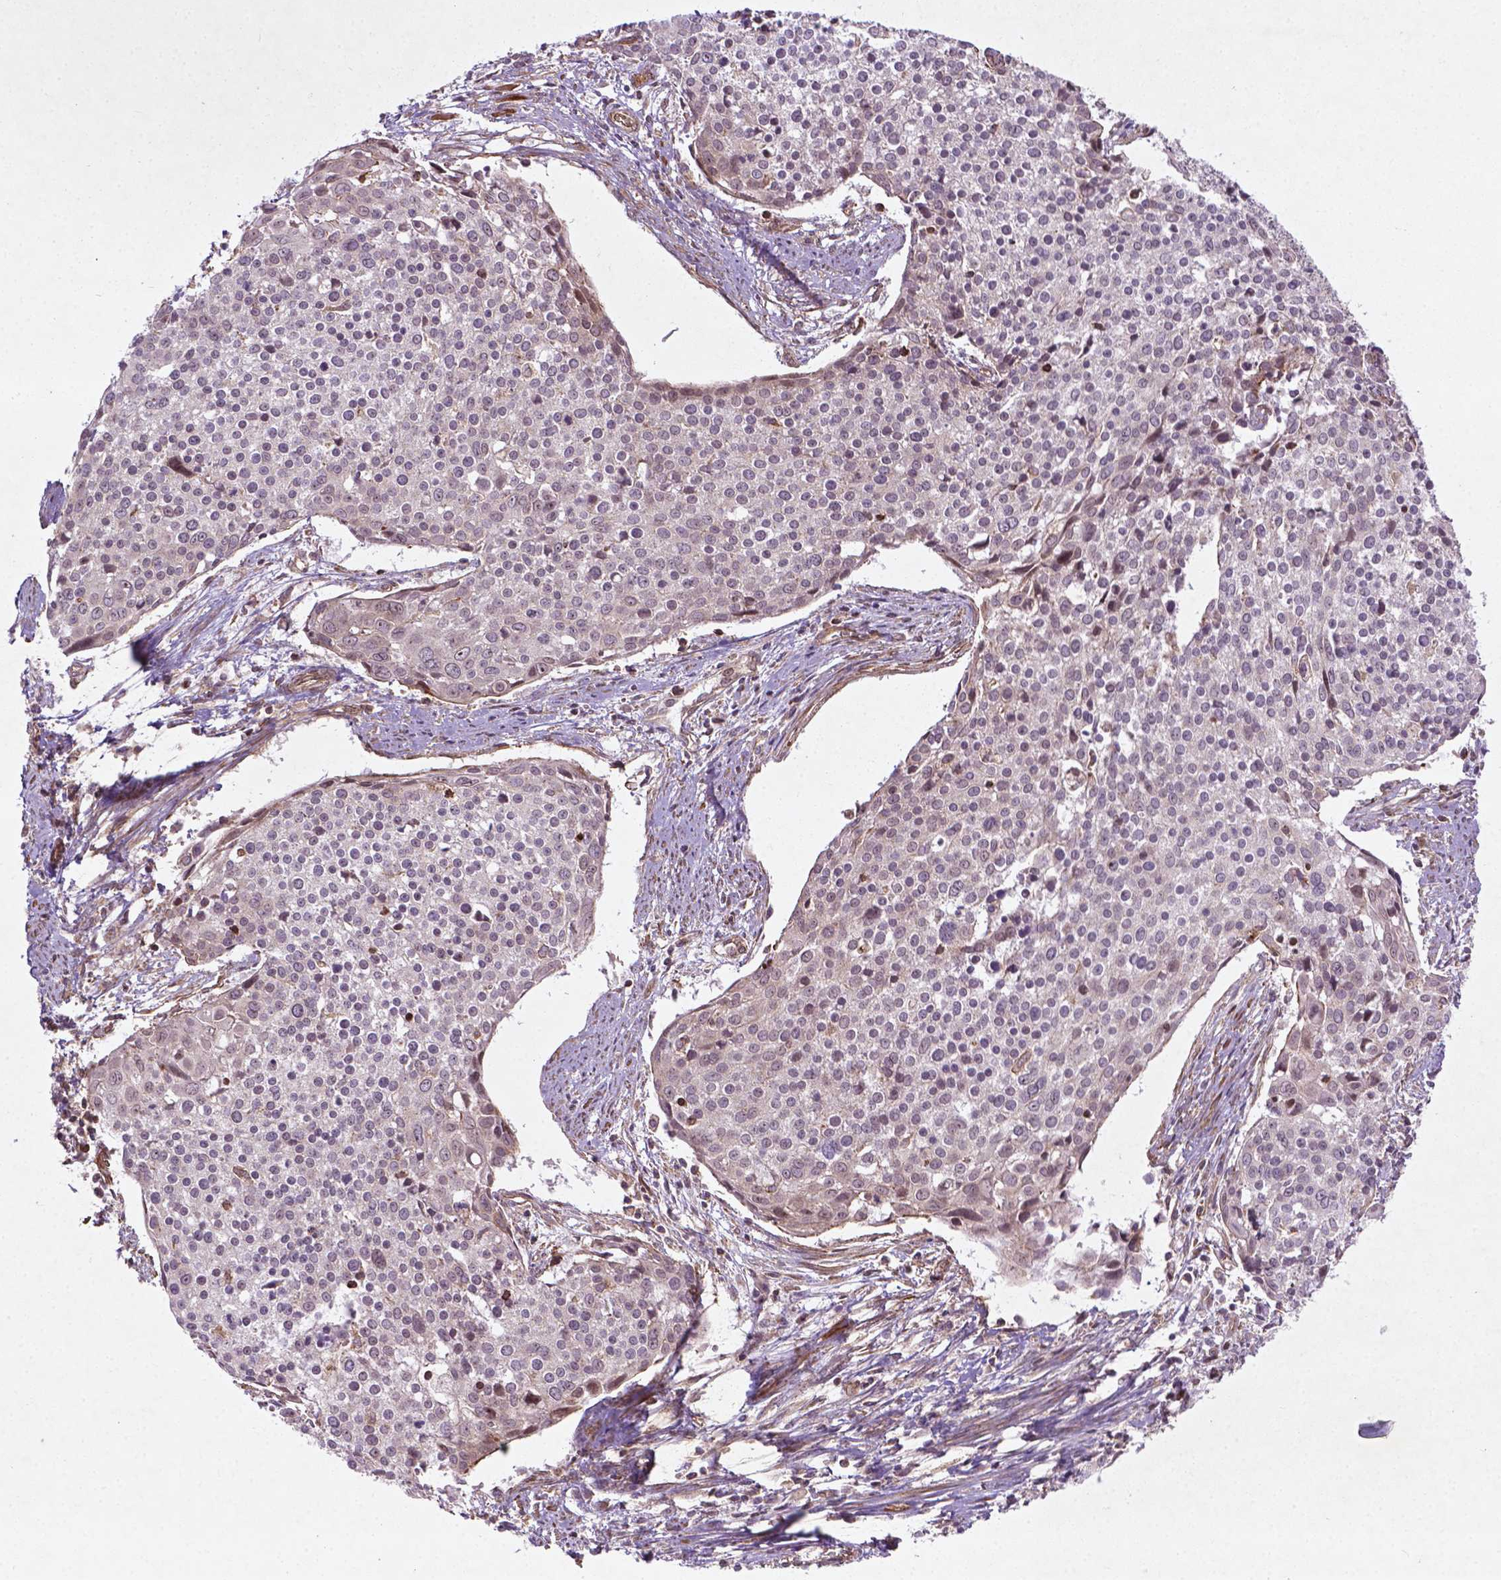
{"staining": {"intensity": "negative", "quantity": "none", "location": "none"}, "tissue": "cervical cancer", "cell_type": "Tumor cells", "image_type": "cancer", "snomed": [{"axis": "morphology", "description": "Squamous cell carcinoma, NOS"}, {"axis": "topography", "description": "Cervix"}], "caption": "This is a image of immunohistochemistry staining of squamous cell carcinoma (cervical), which shows no staining in tumor cells.", "gene": "TCHP", "patient": {"sex": "female", "age": 39}}